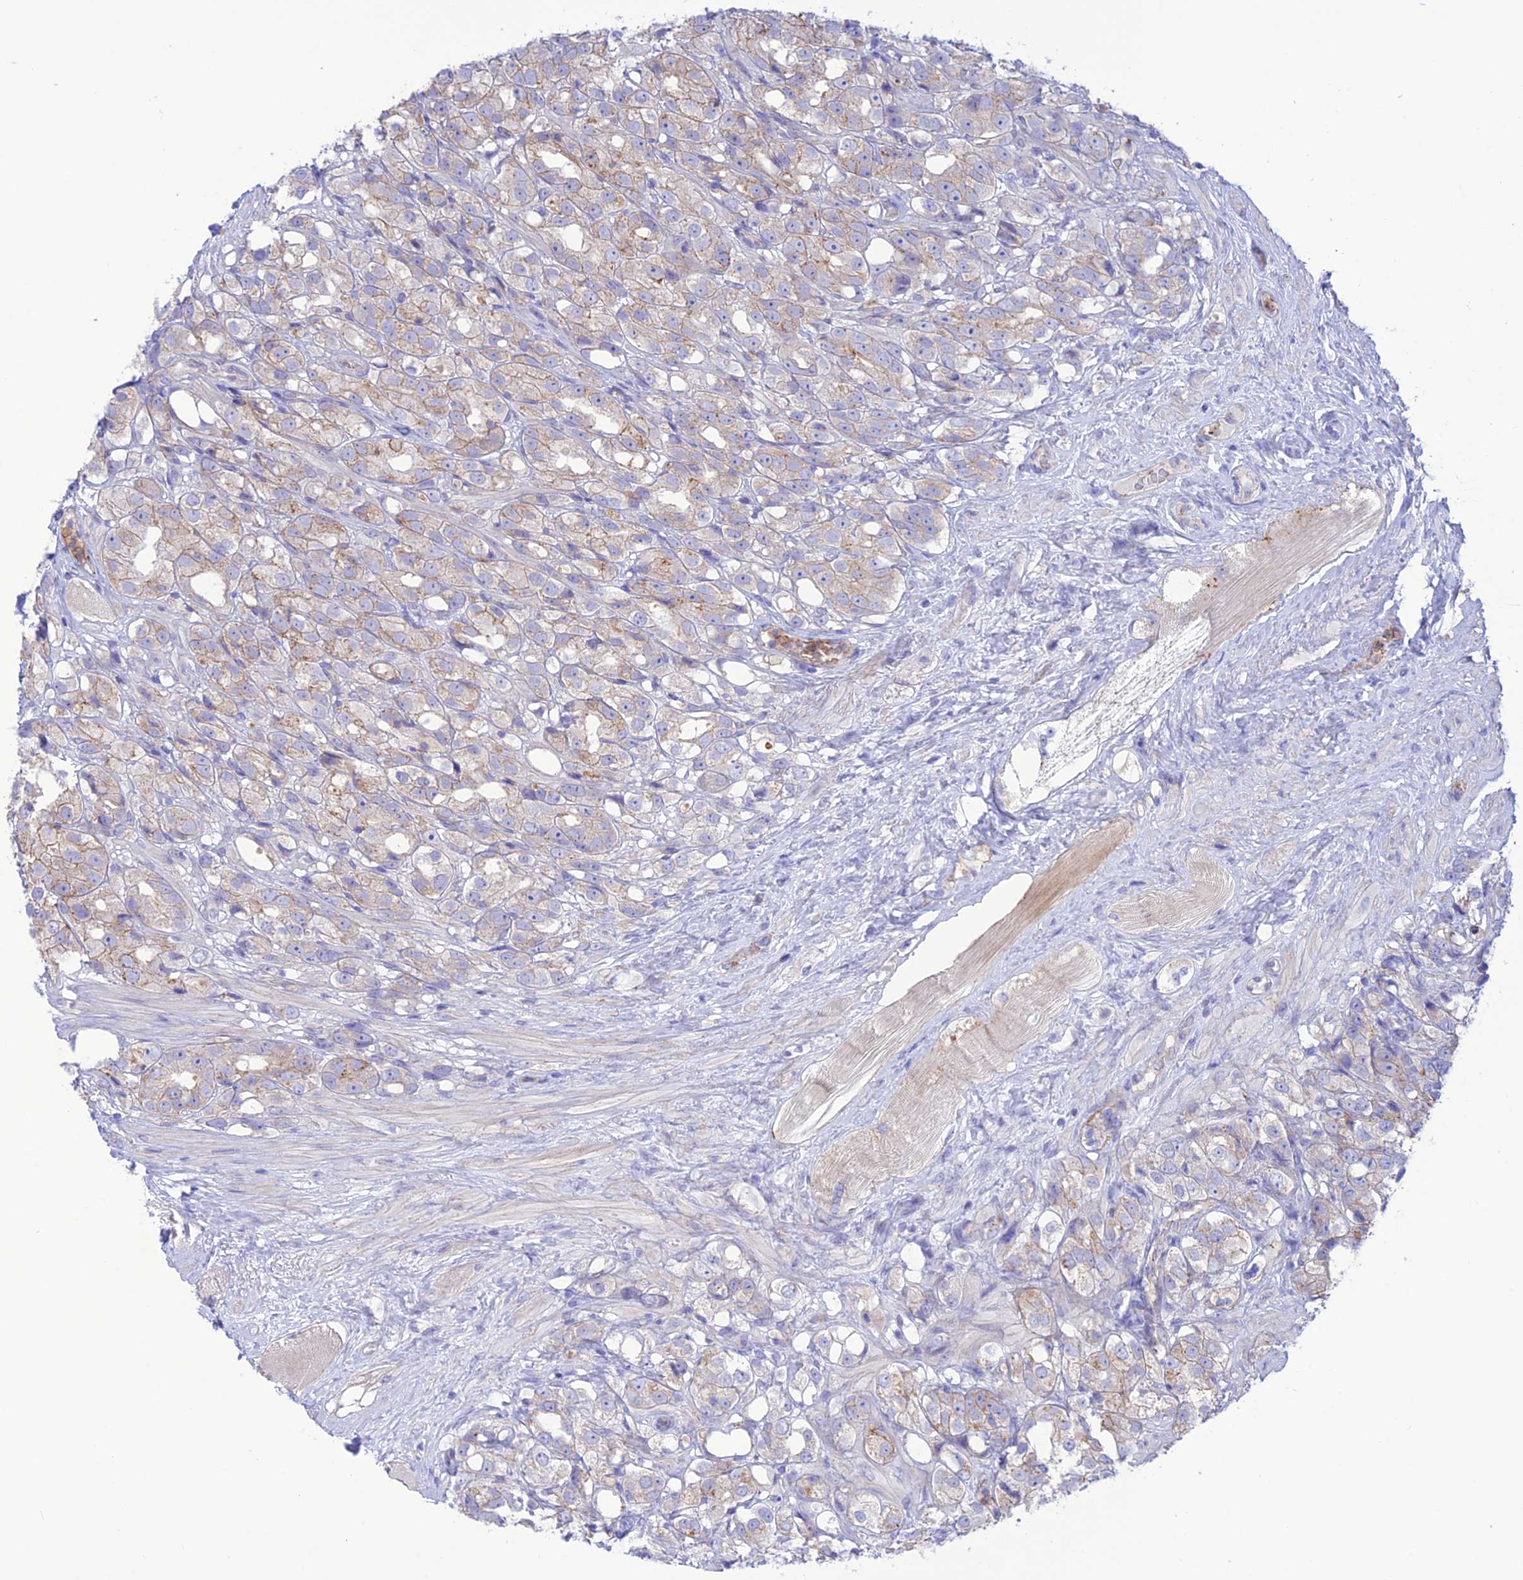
{"staining": {"intensity": "weak", "quantity": "25%-75%", "location": "cytoplasmic/membranous"}, "tissue": "prostate cancer", "cell_type": "Tumor cells", "image_type": "cancer", "snomed": [{"axis": "morphology", "description": "Adenocarcinoma, NOS"}, {"axis": "topography", "description": "Prostate"}], "caption": "DAB (3,3'-diaminobenzidine) immunohistochemical staining of human adenocarcinoma (prostate) exhibits weak cytoplasmic/membranous protein positivity in about 25%-75% of tumor cells.", "gene": "CHSY3", "patient": {"sex": "male", "age": 79}}